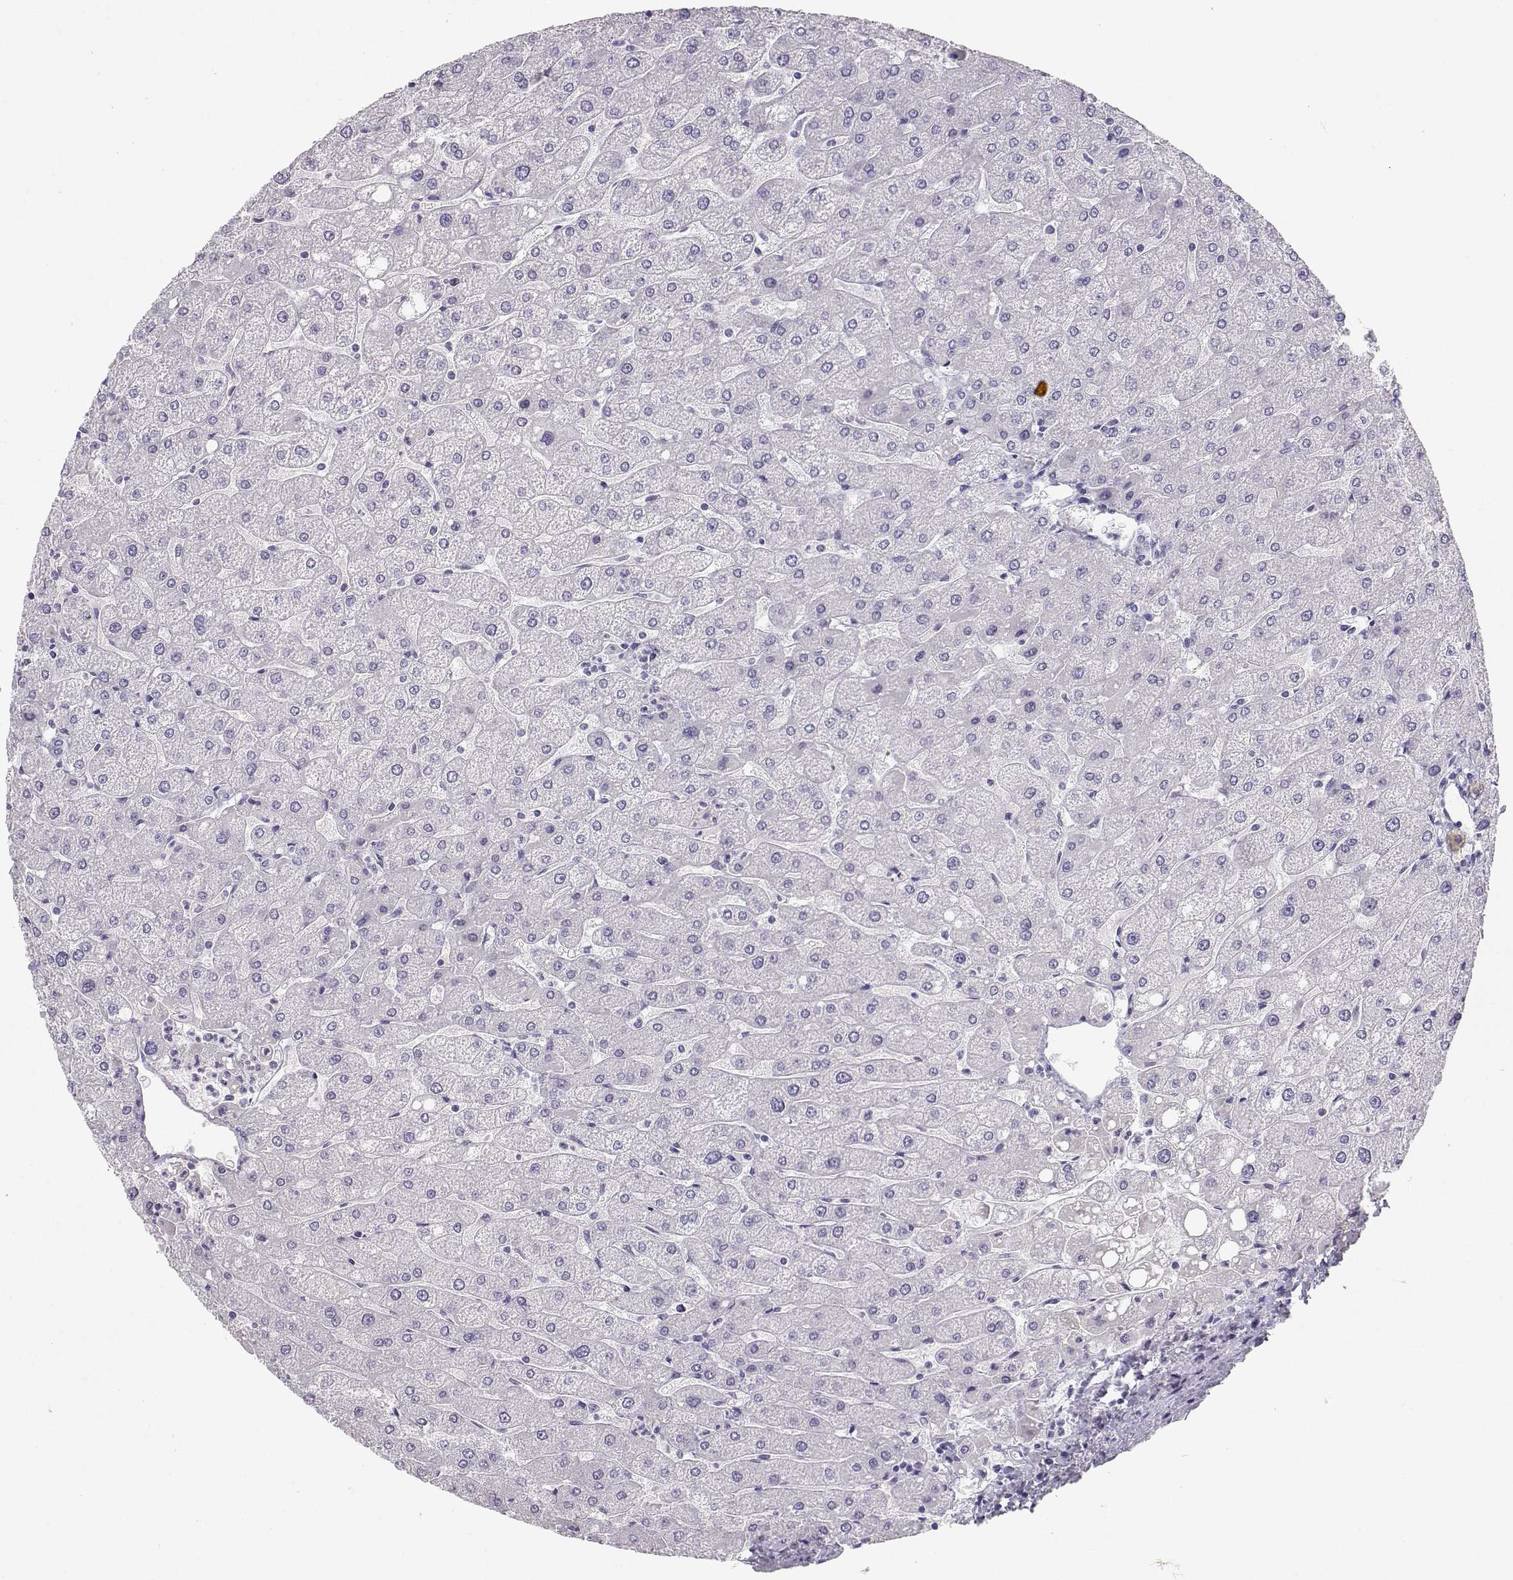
{"staining": {"intensity": "negative", "quantity": "none", "location": "none"}, "tissue": "liver", "cell_type": "Cholangiocytes", "image_type": "normal", "snomed": [{"axis": "morphology", "description": "Normal tissue, NOS"}, {"axis": "topography", "description": "Liver"}], "caption": "Immunohistochemical staining of unremarkable liver demonstrates no significant staining in cholangiocytes. The staining is performed using DAB brown chromogen with nuclei counter-stained in using hematoxylin.", "gene": "OPN5", "patient": {"sex": "male", "age": 67}}